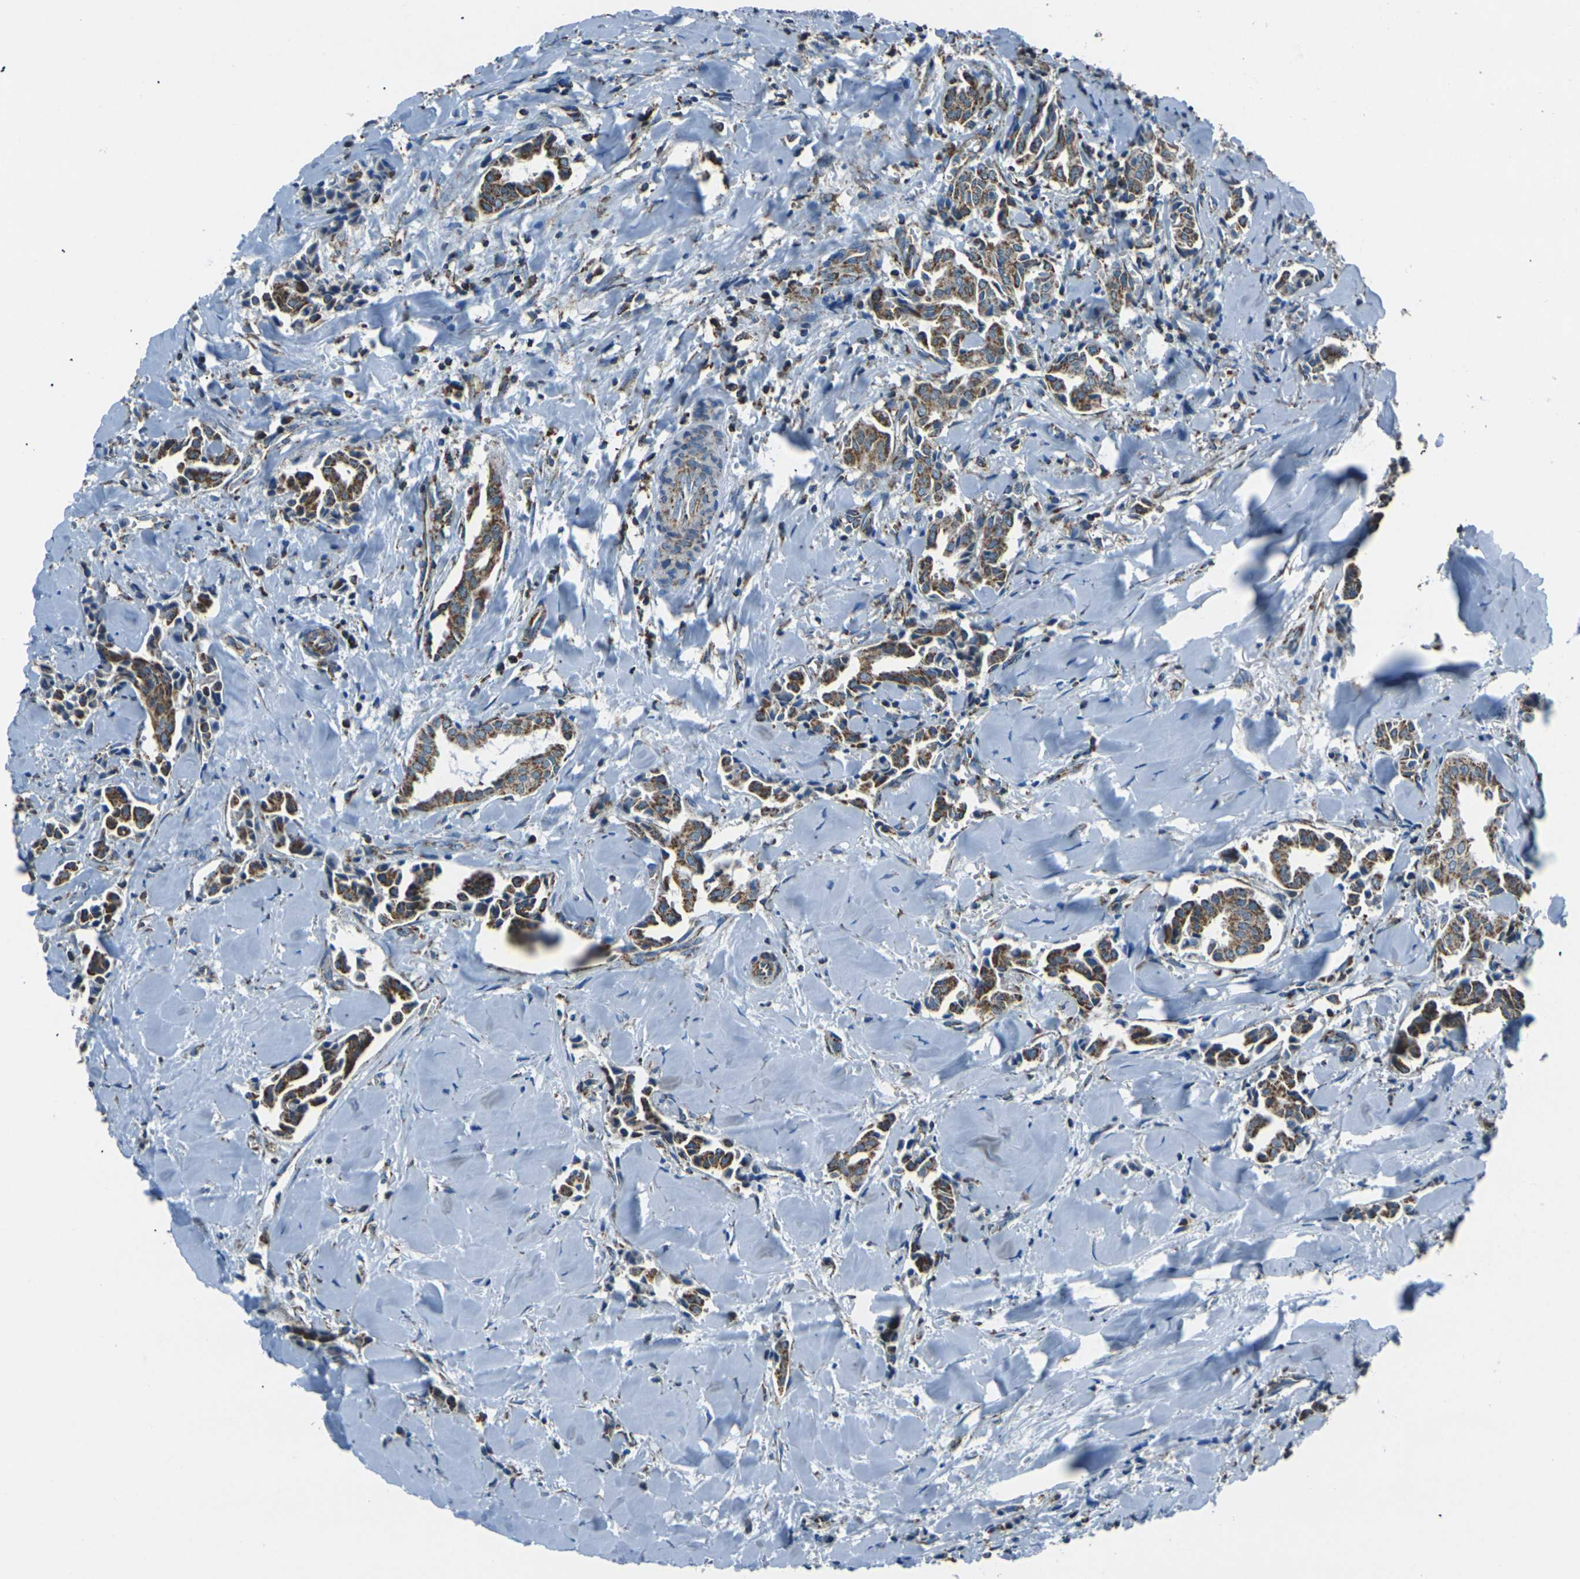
{"staining": {"intensity": "moderate", "quantity": ">75%", "location": "cytoplasmic/membranous"}, "tissue": "head and neck cancer", "cell_type": "Tumor cells", "image_type": "cancer", "snomed": [{"axis": "morphology", "description": "Adenocarcinoma, NOS"}, {"axis": "topography", "description": "Salivary gland"}, {"axis": "topography", "description": "Head-Neck"}], "caption": "Immunohistochemical staining of head and neck adenocarcinoma demonstrates medium levels of moderate cytoplasmic/membranous staining in about >75% of tumor cells.", "gene": "IRF3", "patient": {"sex": "female", "age": 59}}